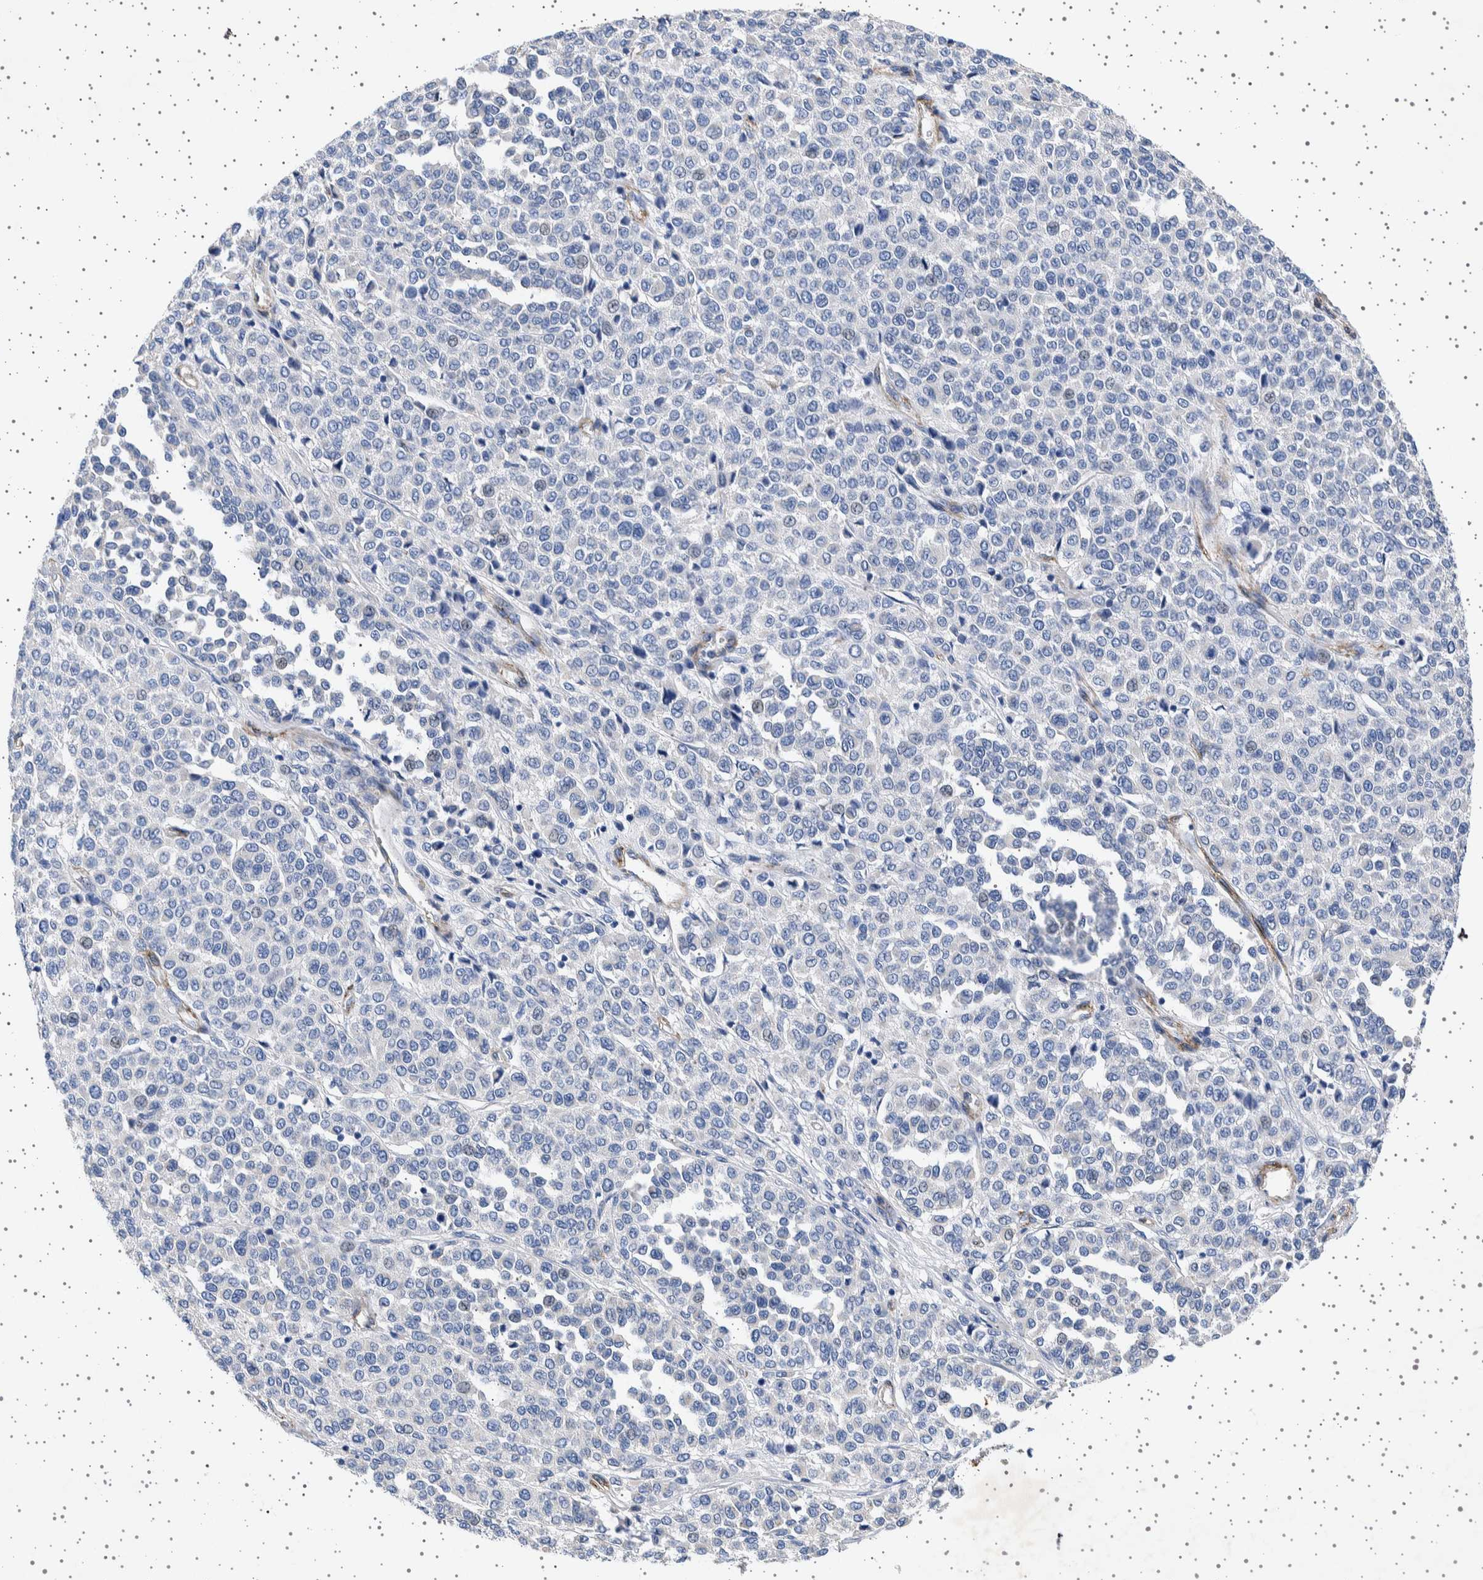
{"staining": {"intensity": "negative", "quantity": "none", "location": "none"}, "tissue": "melanoma", "cell_type": "Tumor cells", "image_type": "cancer", "snomed": [{"axis": "morphology", "description": "Malignant melanoma, Metastatic site"}, {"axis": "topography", "description": "Pancreas"}], "caption": "Immunohistochemical staining of melanoma reveals no significant expression in tumor cells.", "gene": "SEPTIN4", "patient": {"sex": "female", "age": 30}}